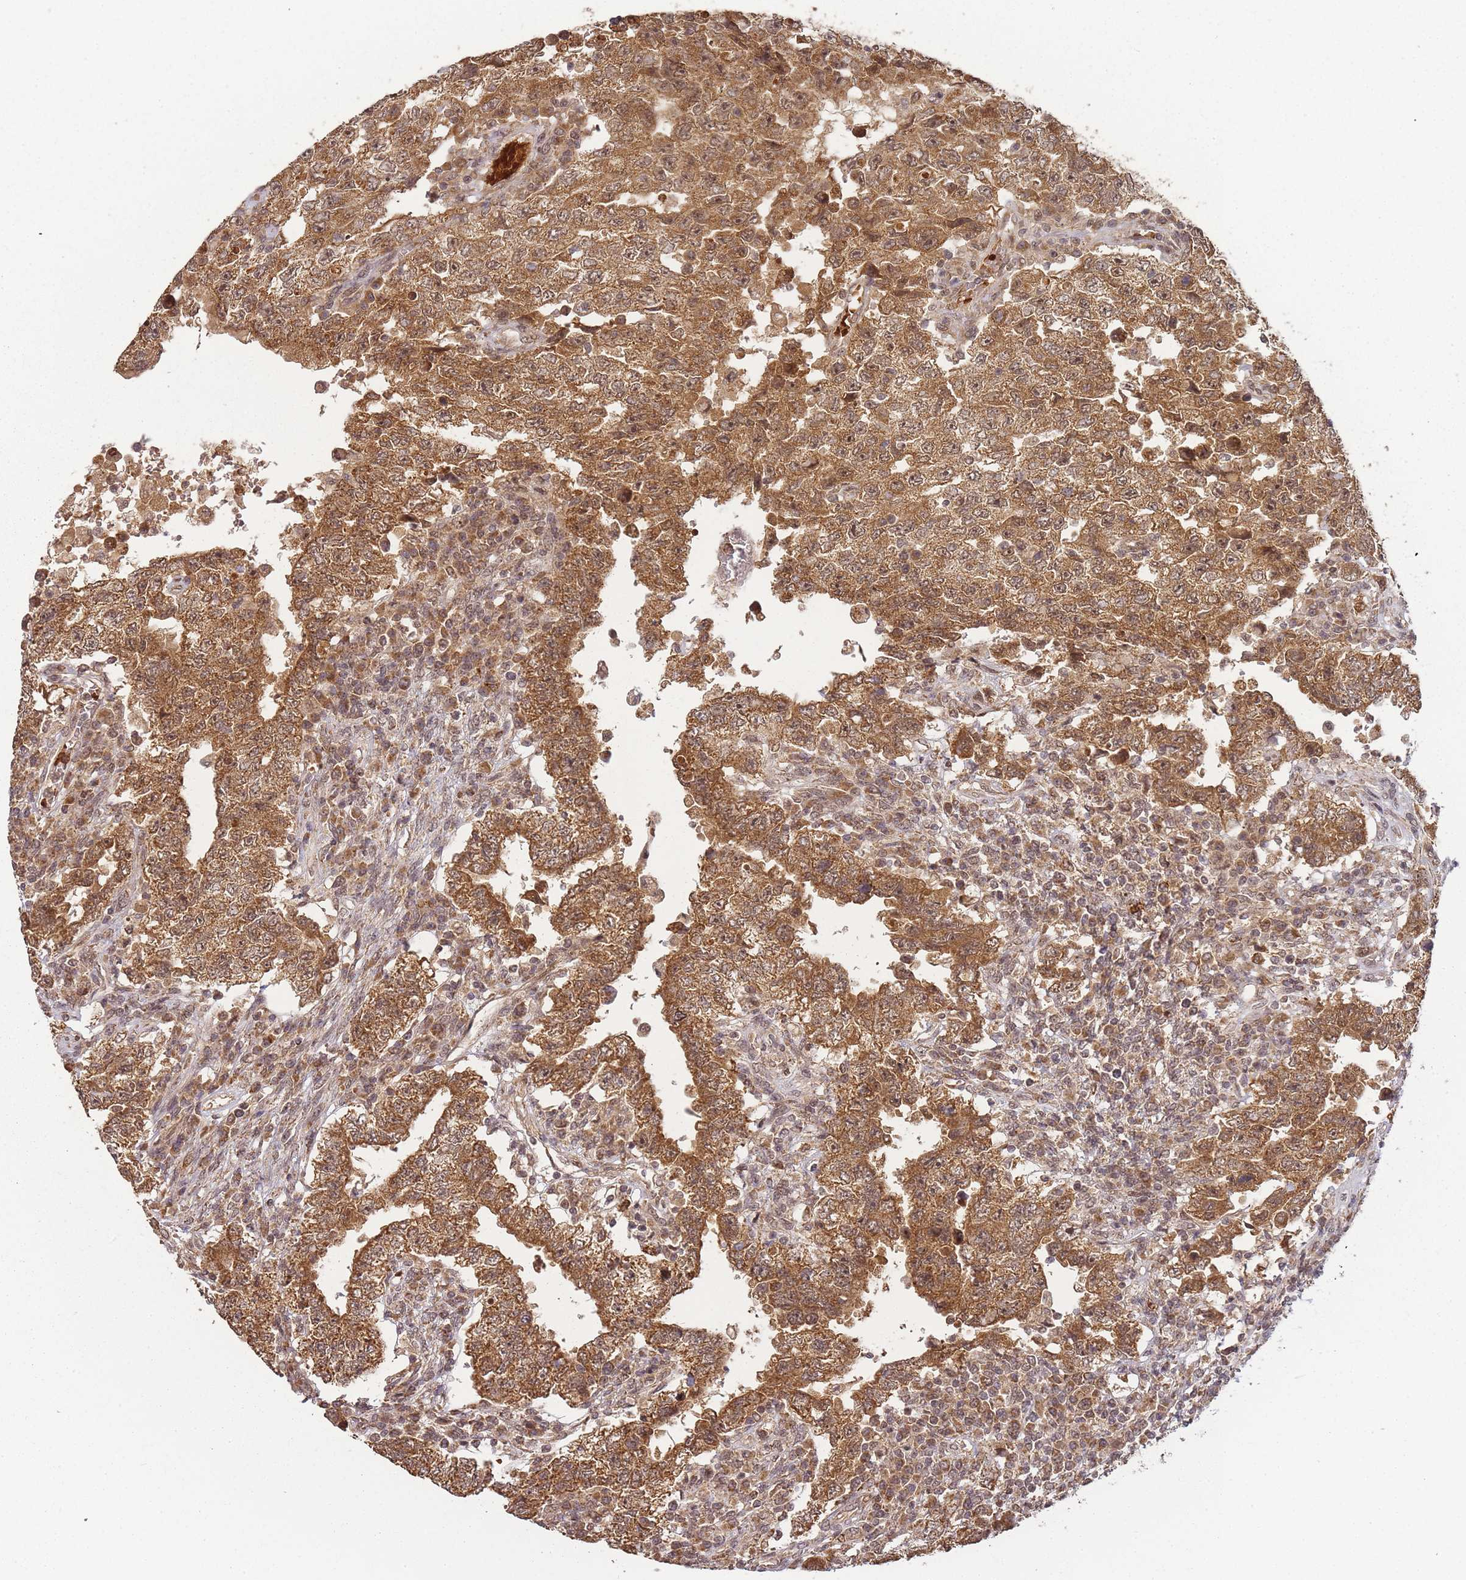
{"staining": {"intensity": "moderate", "quantity": ">75%", "location": "cytoplasmic/membranous,nuclear"}, "tissue": "testis cancer", "cell_type": "Tumor cells", "image_type": "cancer", "snomed": [{"axis": "morphology", "description": "Carcinoma, Embryonal, NOS"}, {"axis": "topography", "description": "Testis"}], "caption": "Tumor cells display medium levels of moderate cytoplasmic/membranous and nuclear positivity in about >75% of cells in human testis embryonal carcinoma.", "gene": "ZNF497", "patient": {"sex": "male", "age": 26}}